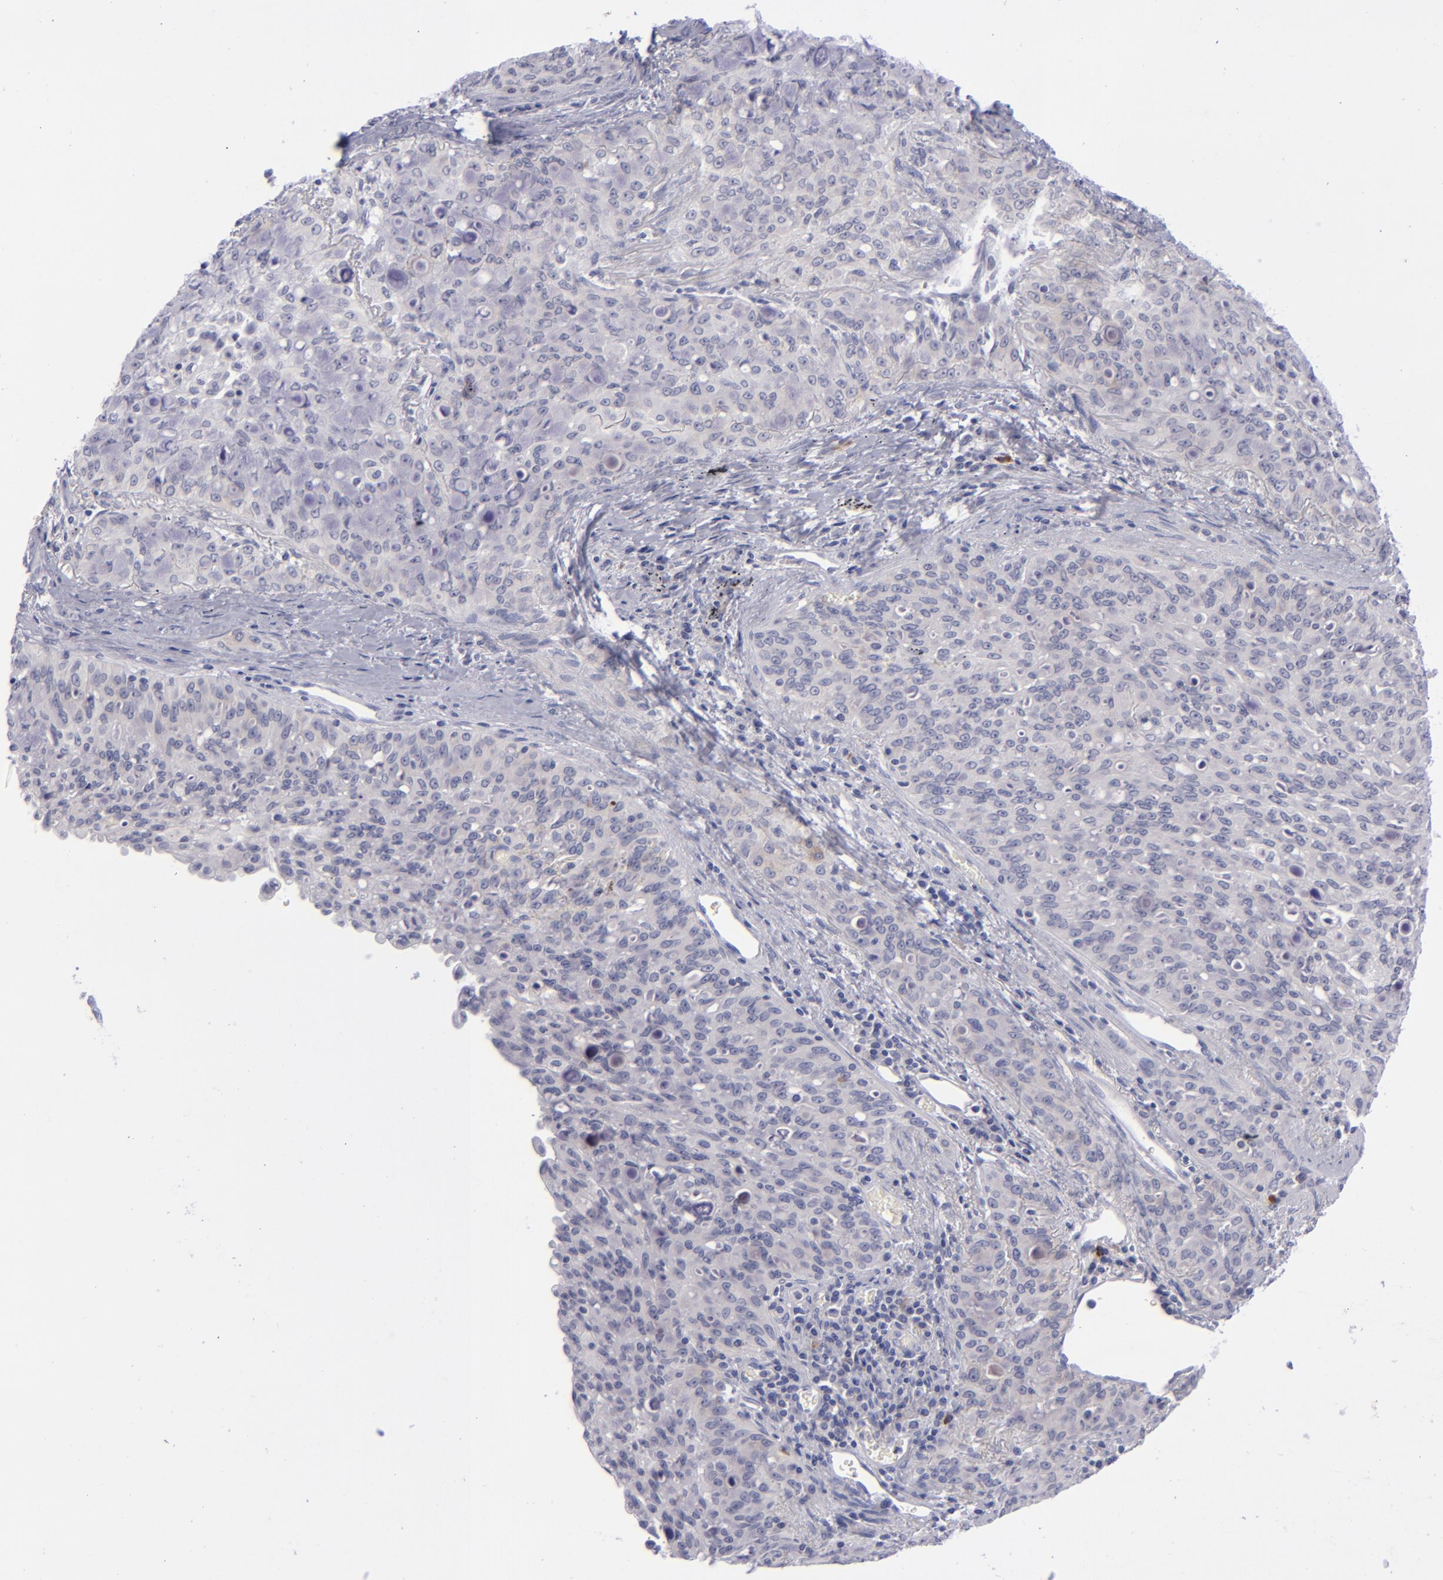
{"staining": {"intensity": "negative", "quantity": "none", "location": "none"}, "tissue": "lung cancer", "cell_type": "Tumor cells", "image_type": "cancer", "snomed": [{"axis": "morphology", "description": "Adenocarcinoma, NOS"}, {"axis": "topography", "description": "Lung"}], "caption": "Immunohistochemistry (IHC) histopathology image of neoplastic tissue: human lung cancer (adenocarcinoma) stained with DAB (3,3'-diaminobenzidine) shows no significant protein staining in tumor cells.", "gene": "ITGB4", "patient": {"sex": "female", "age": 44}}